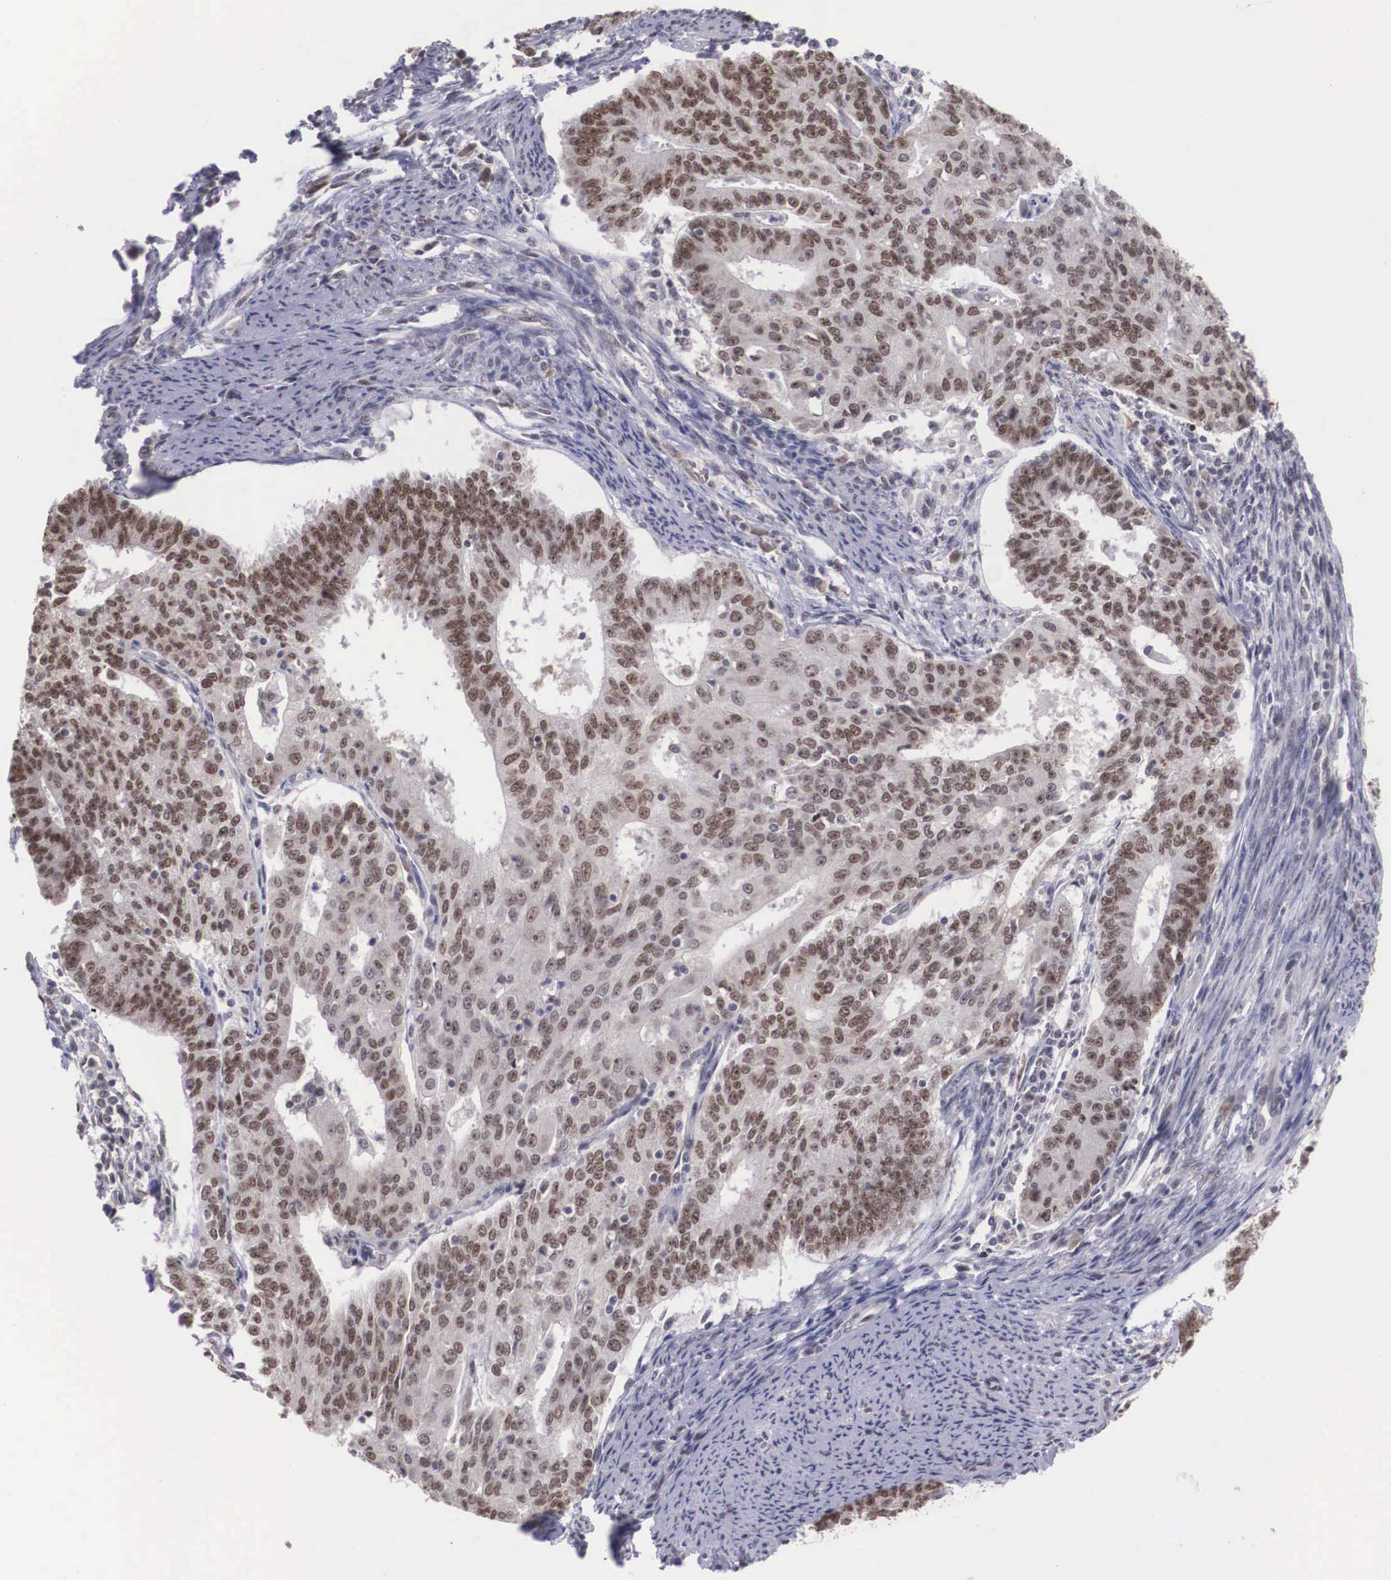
{"staining": {"intensity": "weak", "quantity": ">75%", "location": "nuclear"}, "tissue": "endometrial cancer", "cell_type": "Tumor cells", "image_type": "cancer", "snomed": [{"axis": "morphology", "description": "Adenocarcinoma, NOS"}, {"axis": "topography", "description": "Endometrium"}], "caption": "Protein positivity by immunohistochemistry shows weak nuclear staining in approximately >75% of tumor cells in endometrial cancer.", "gene": "ZNF275", "patient": {"sex": "female", "age": 56}}